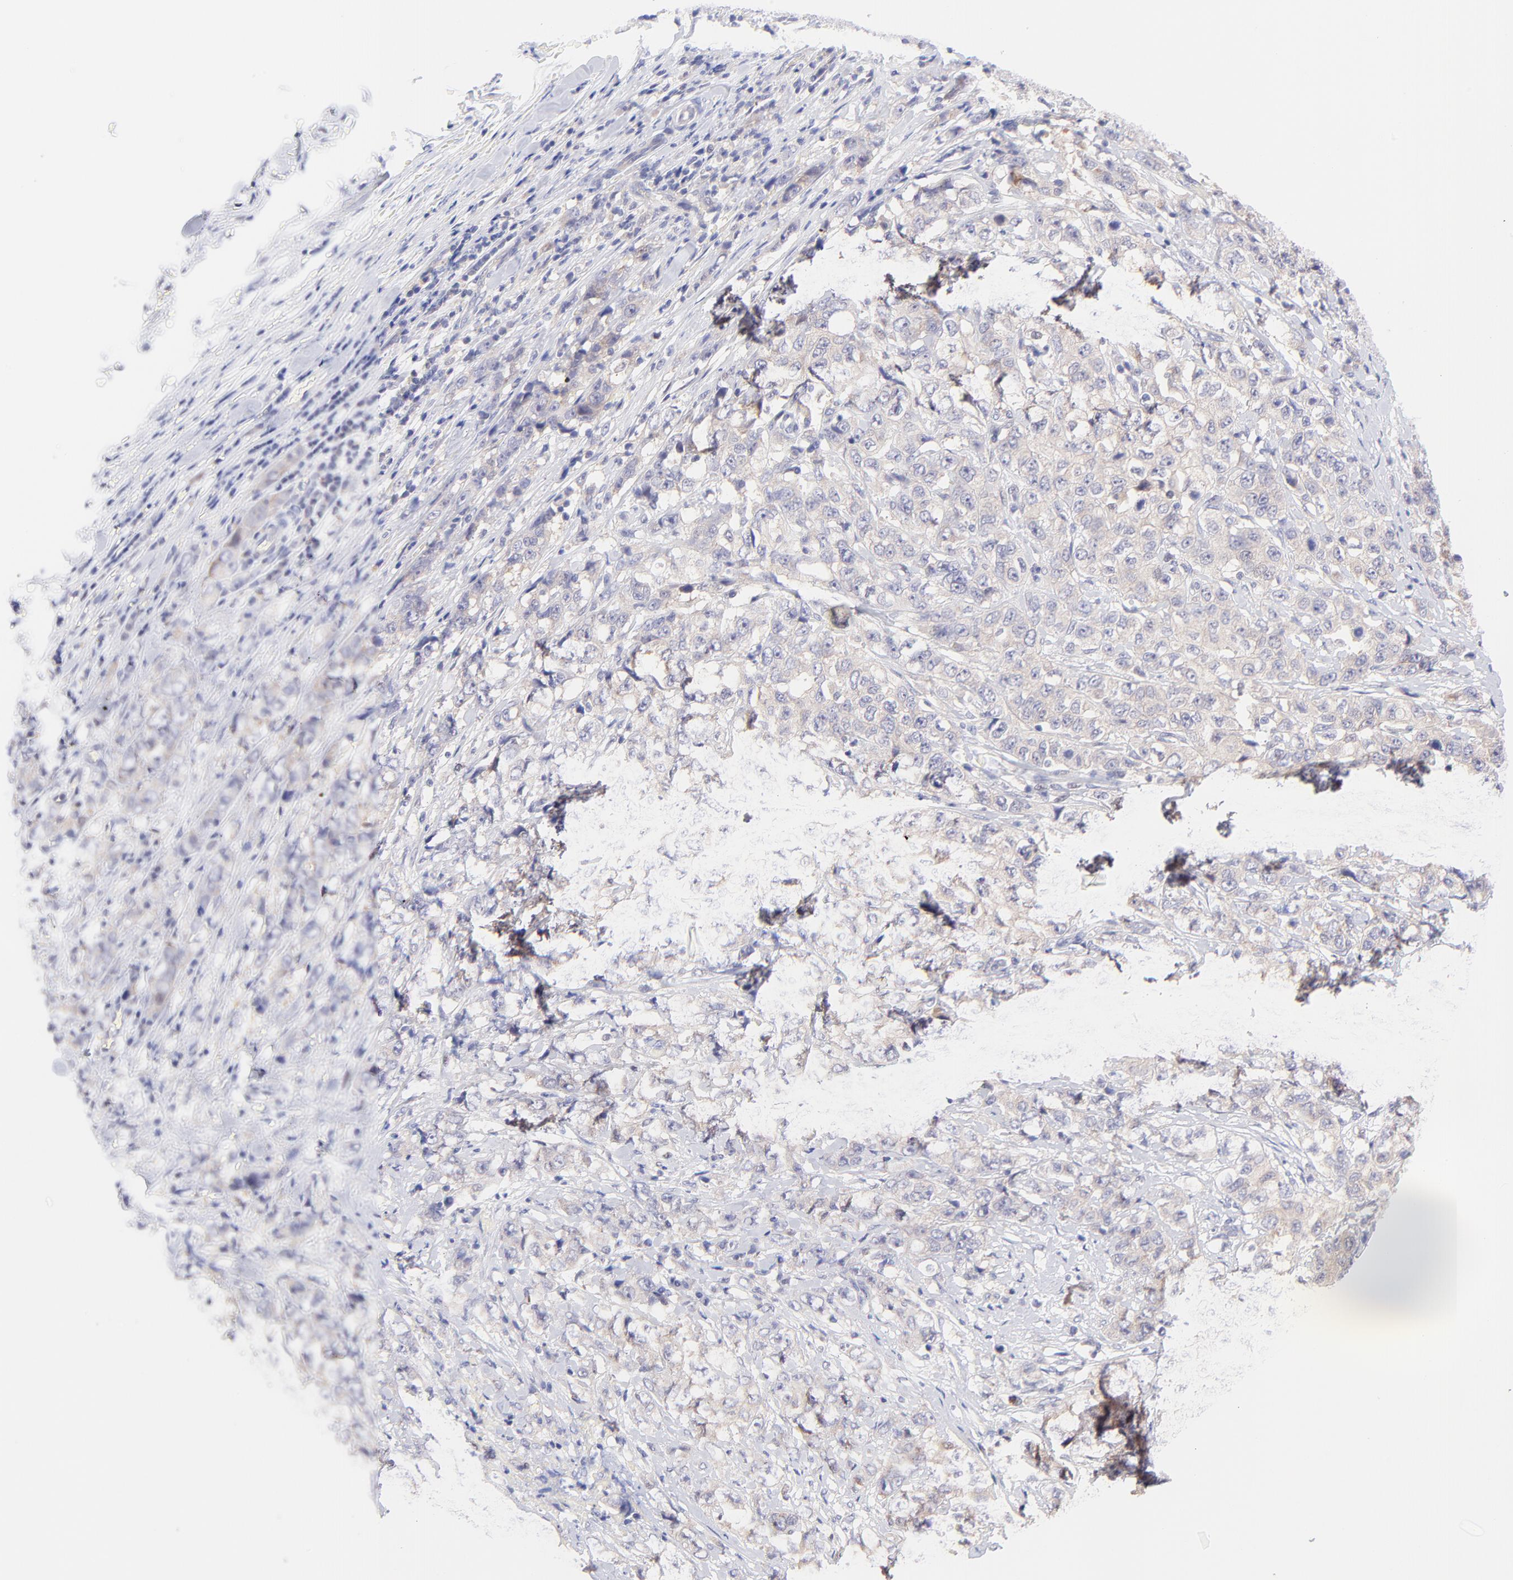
{"staining": {"intensity": "weak", "quantity": ">75%", "location": "cytoplasmic/membranous"}, "tissue": "stomach cancer", "cell_type": "Tumor cells", "image_type": "cancer", "snomed": [{"axis": "morphology", "description": "Adenocarcinoma, NOS"}, {"axis": "topography", "description": "Stomach"}], "caption": "IHC staining of stomach cancer, which displays low levels of weak cytoplasmic/membranous expression in approximately >75% of tumor cells indicating weak cytoplasmic/membranous protein staining. The staining was performed using DAB (brown) for protein detection and nuclei were counterstained in hematoxylin (blue).", "gene": "PBDC1", "patient": {"sex": "male", "age": 48}}